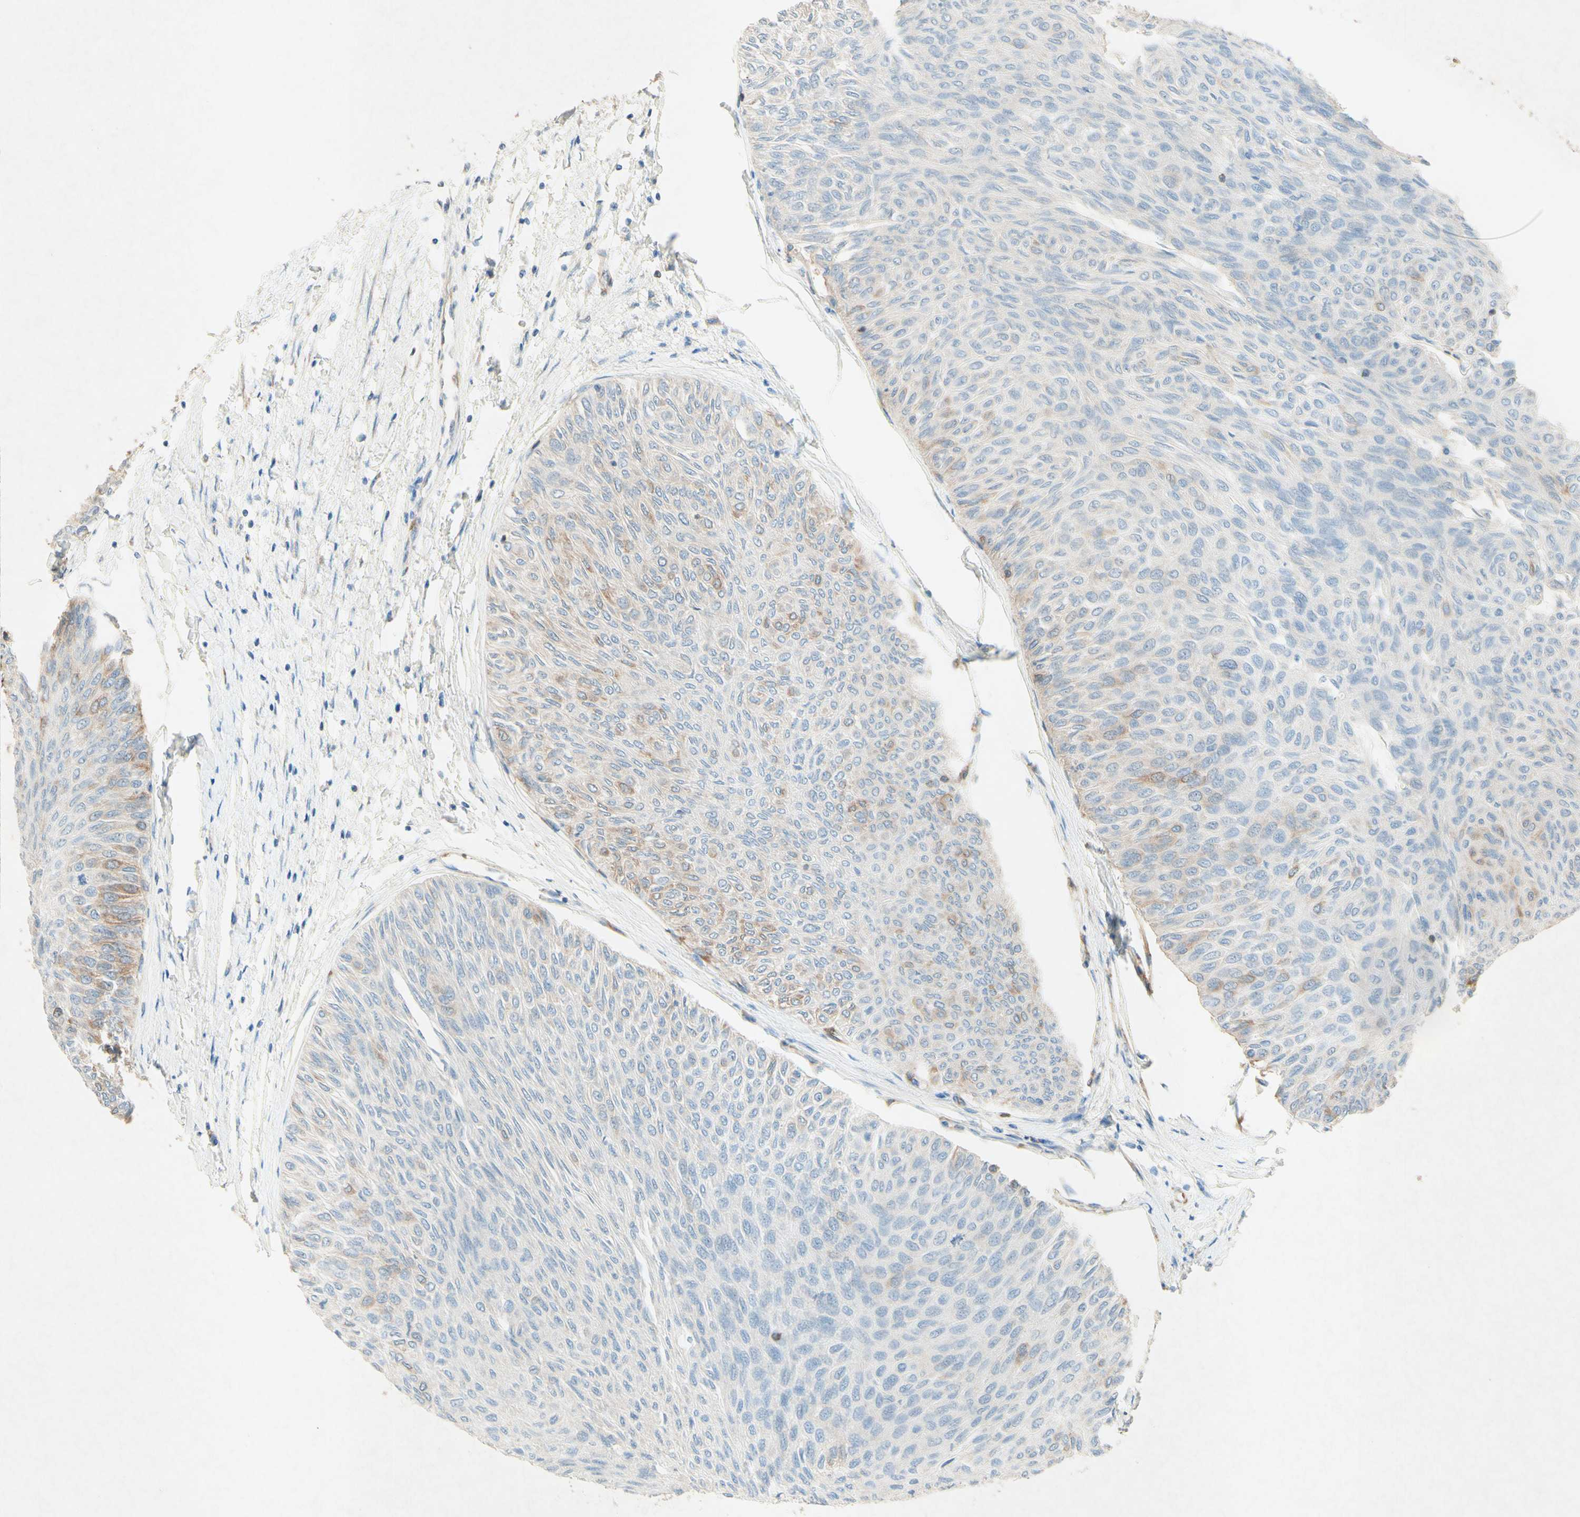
{"staining": {"intensity": "weak", "quantity": "<25%", "location": "cytoplasmic/membranous"}, "tissue": "urothelial cancer", "cell_type": "Tumor cells", "image_type": "cancer", "snomed": [{"axis": "morphology", "description": "Urothelial carcinoma, Low grade"}, {"axis": "topography", "description": "Urinary bladder"}], "caption": "IHC of urothelial cancer reveals no positivity in tumor cells. (Brightfield microscopy of DAB immunohistochemistry at high magnification).", "gene": "PABPC1", "patient": {"sex": "male", "age": 78}}